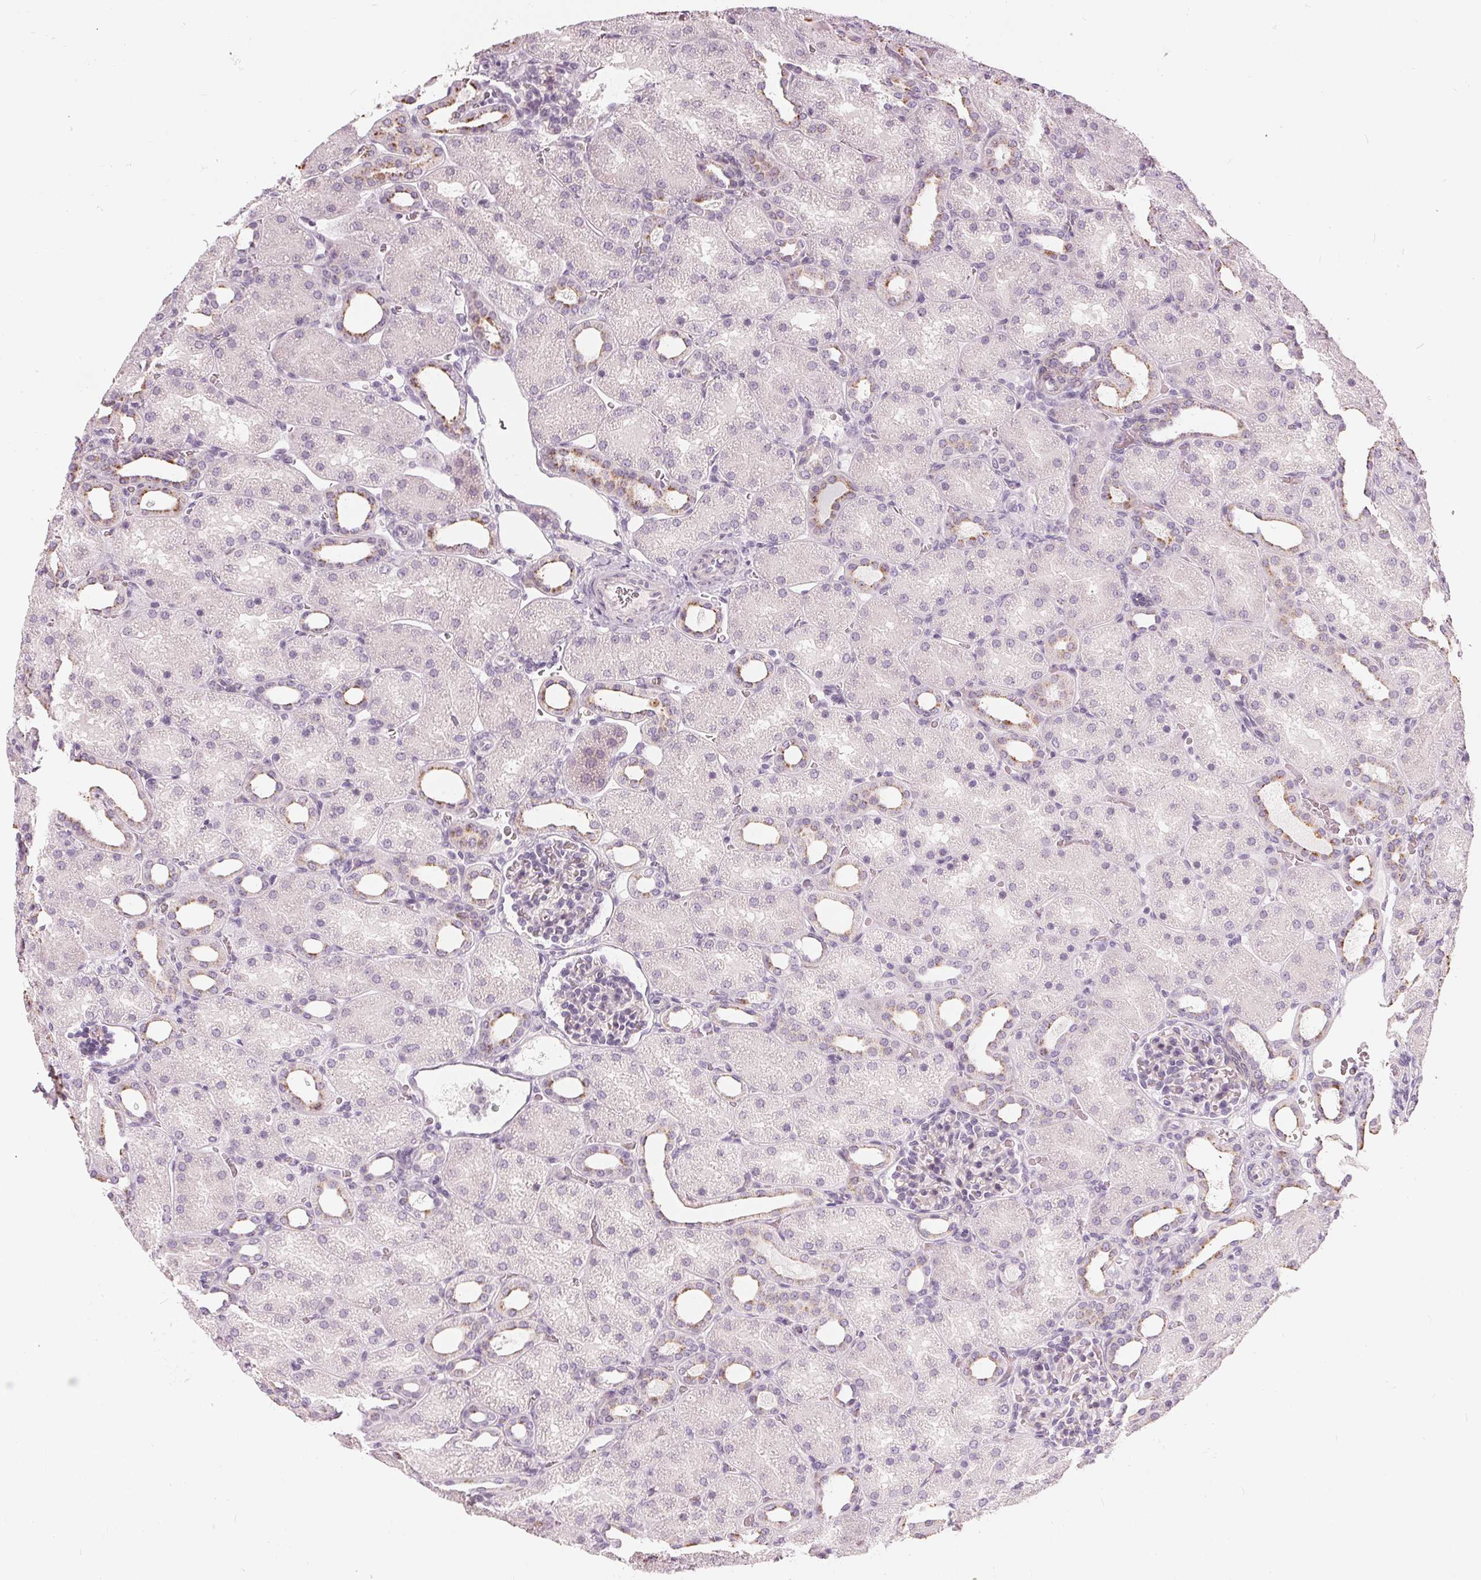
{"staining": {"intensity": "negative", "quantity": "none", "location": "none"}, "tissue": "kidney", "cell_type": "Cells in glomeruli", "image_type": "normal", "snomed": [{"axis": "morphology", "description": "Normal tissue, NOS"}, {"axis": "topography", "description": "Kidney"}], "caption": "Cells in glomeruli are negative for brown protein staining in normal kidney. (Stains: DAB (3,3'-diaminobenzidine) IHC with hematoxylin counter stain, Microscopy: brightfield microscopy at high magnification).", "gene": "HOPX", "patient": {"sex": "male", "age": 2}}